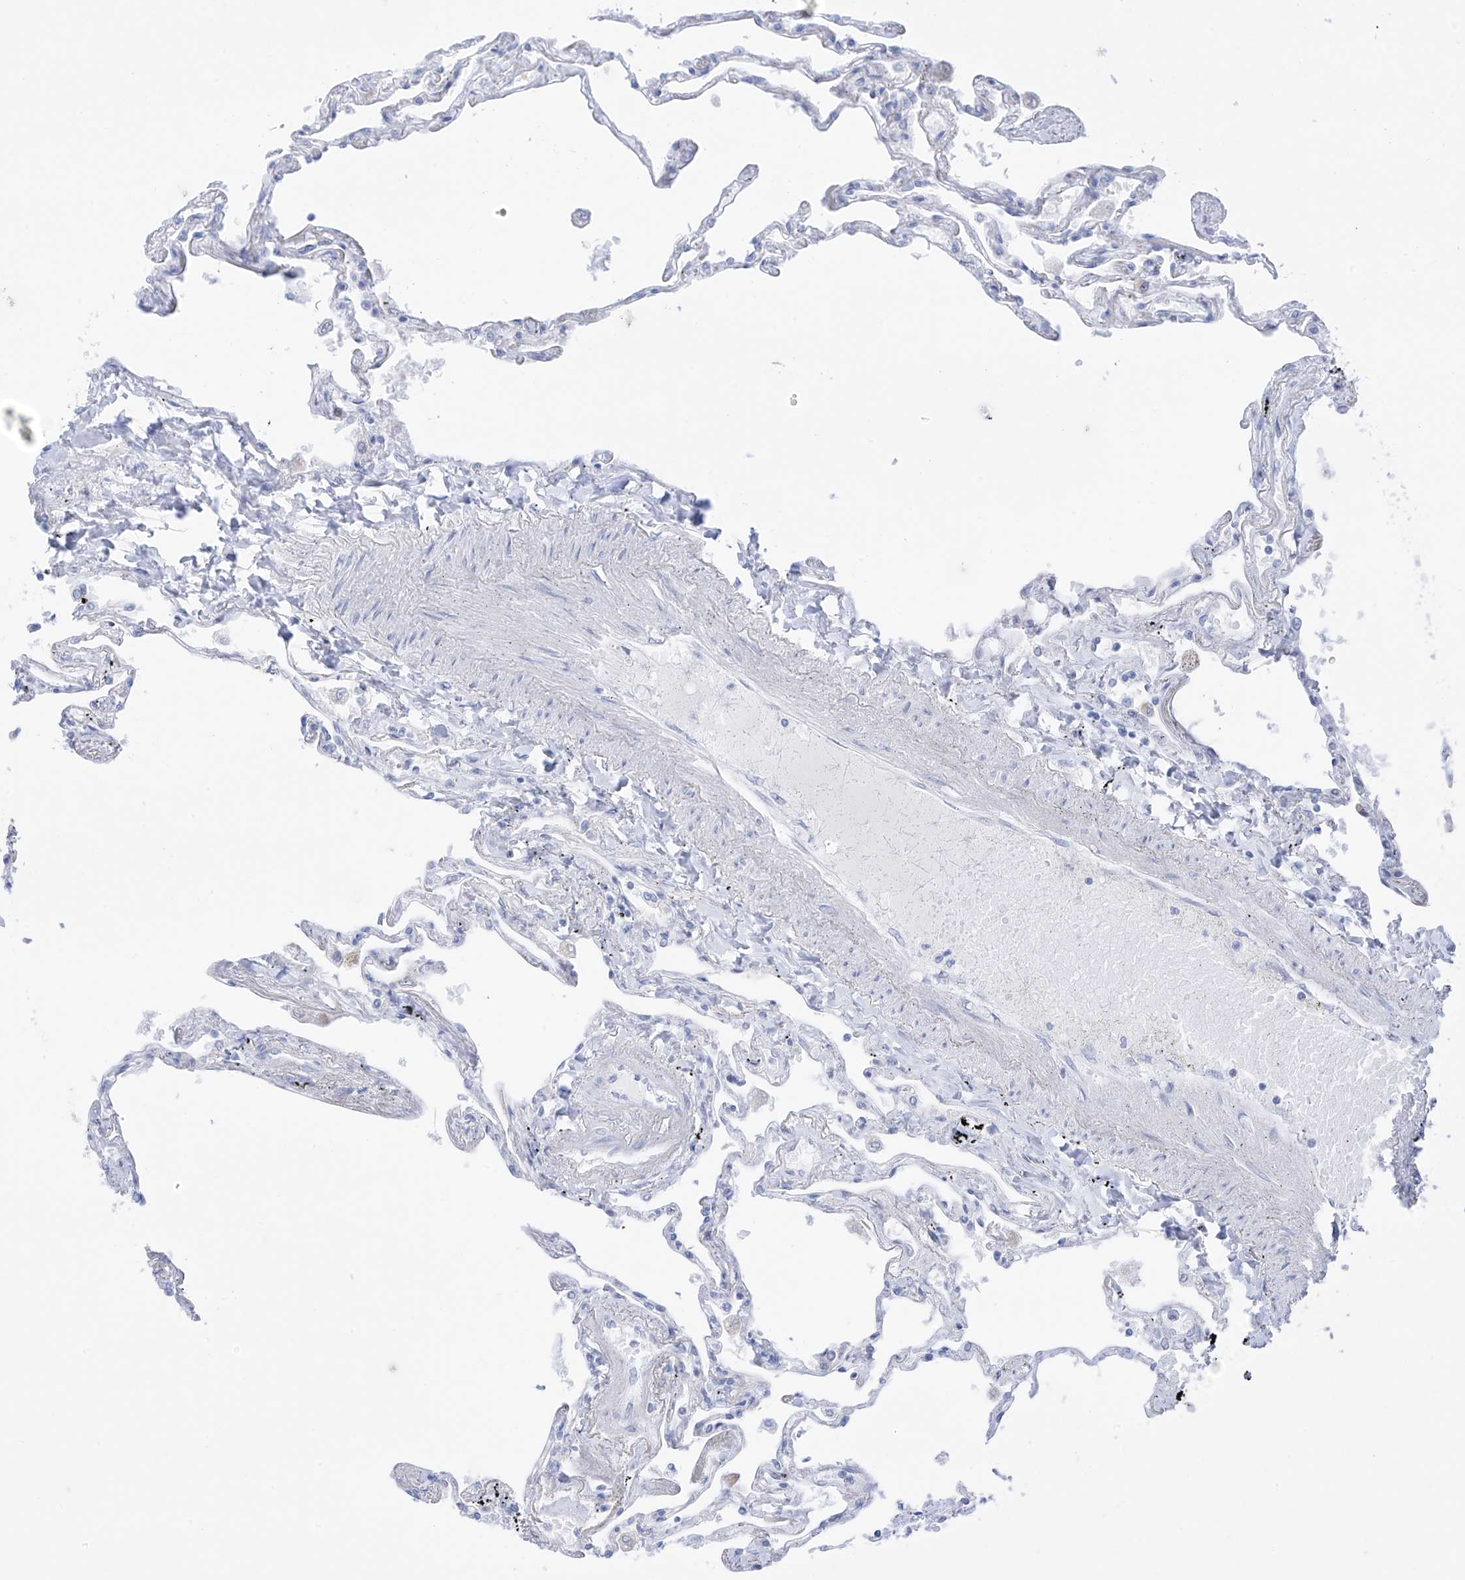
{"staining": {"intensity": "negative", "quantity": "none", "location": "none"}, "tissue": "lung", "cell_type": "Alveolar cells", "image_type": "normal", "snomed": [{"axis": "morphology", "description": "Normal tissue, NOS"}, {"axis": "topography", "description": "Lung"}], "caption": "This is an immunohistochemistry image of benign human lung. There is no staining in alveolar cells.", "gene": "PSPH", "patient": {"sex": "female", "age": 67}}